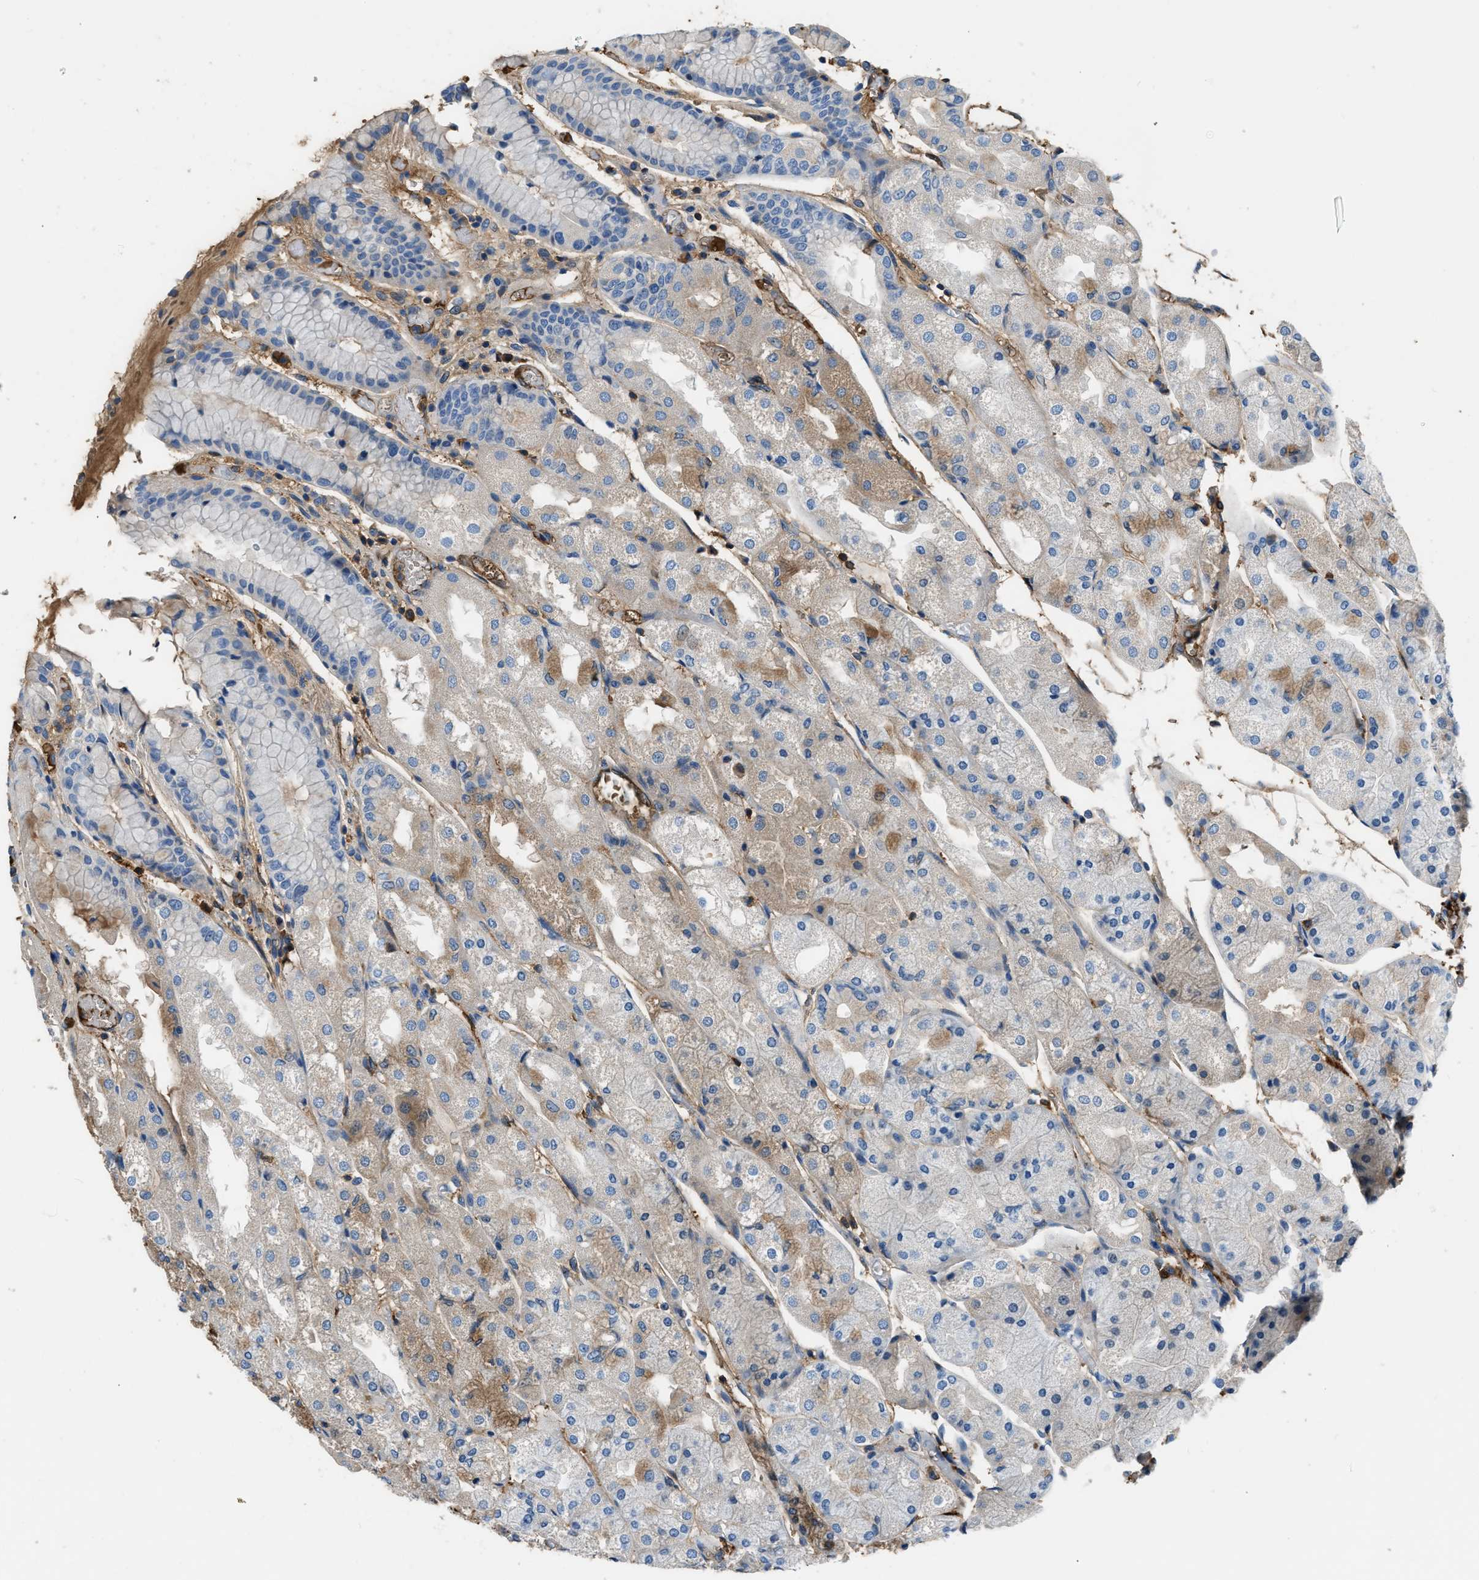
{"staining": {"intensity": "weak", "quantity": "<25%", "location": "cytoplasmic/membranous"}, "tissue": "stomach", "cell_type": "Glandular cells", "image_type": "normal", "snomed": [{"axis": "morphology", "description": "Normal tissue, NOS"}, {"axis": "topography", "description": "Stomach, upper"}], "caption": "This is a image of immunohistochemistry staining of benign stomach, which shows no expression in glandular cells. Nuclei are stained in blue.", "gene": "STC1", "patient": {"sex": "male", "age": 72}}